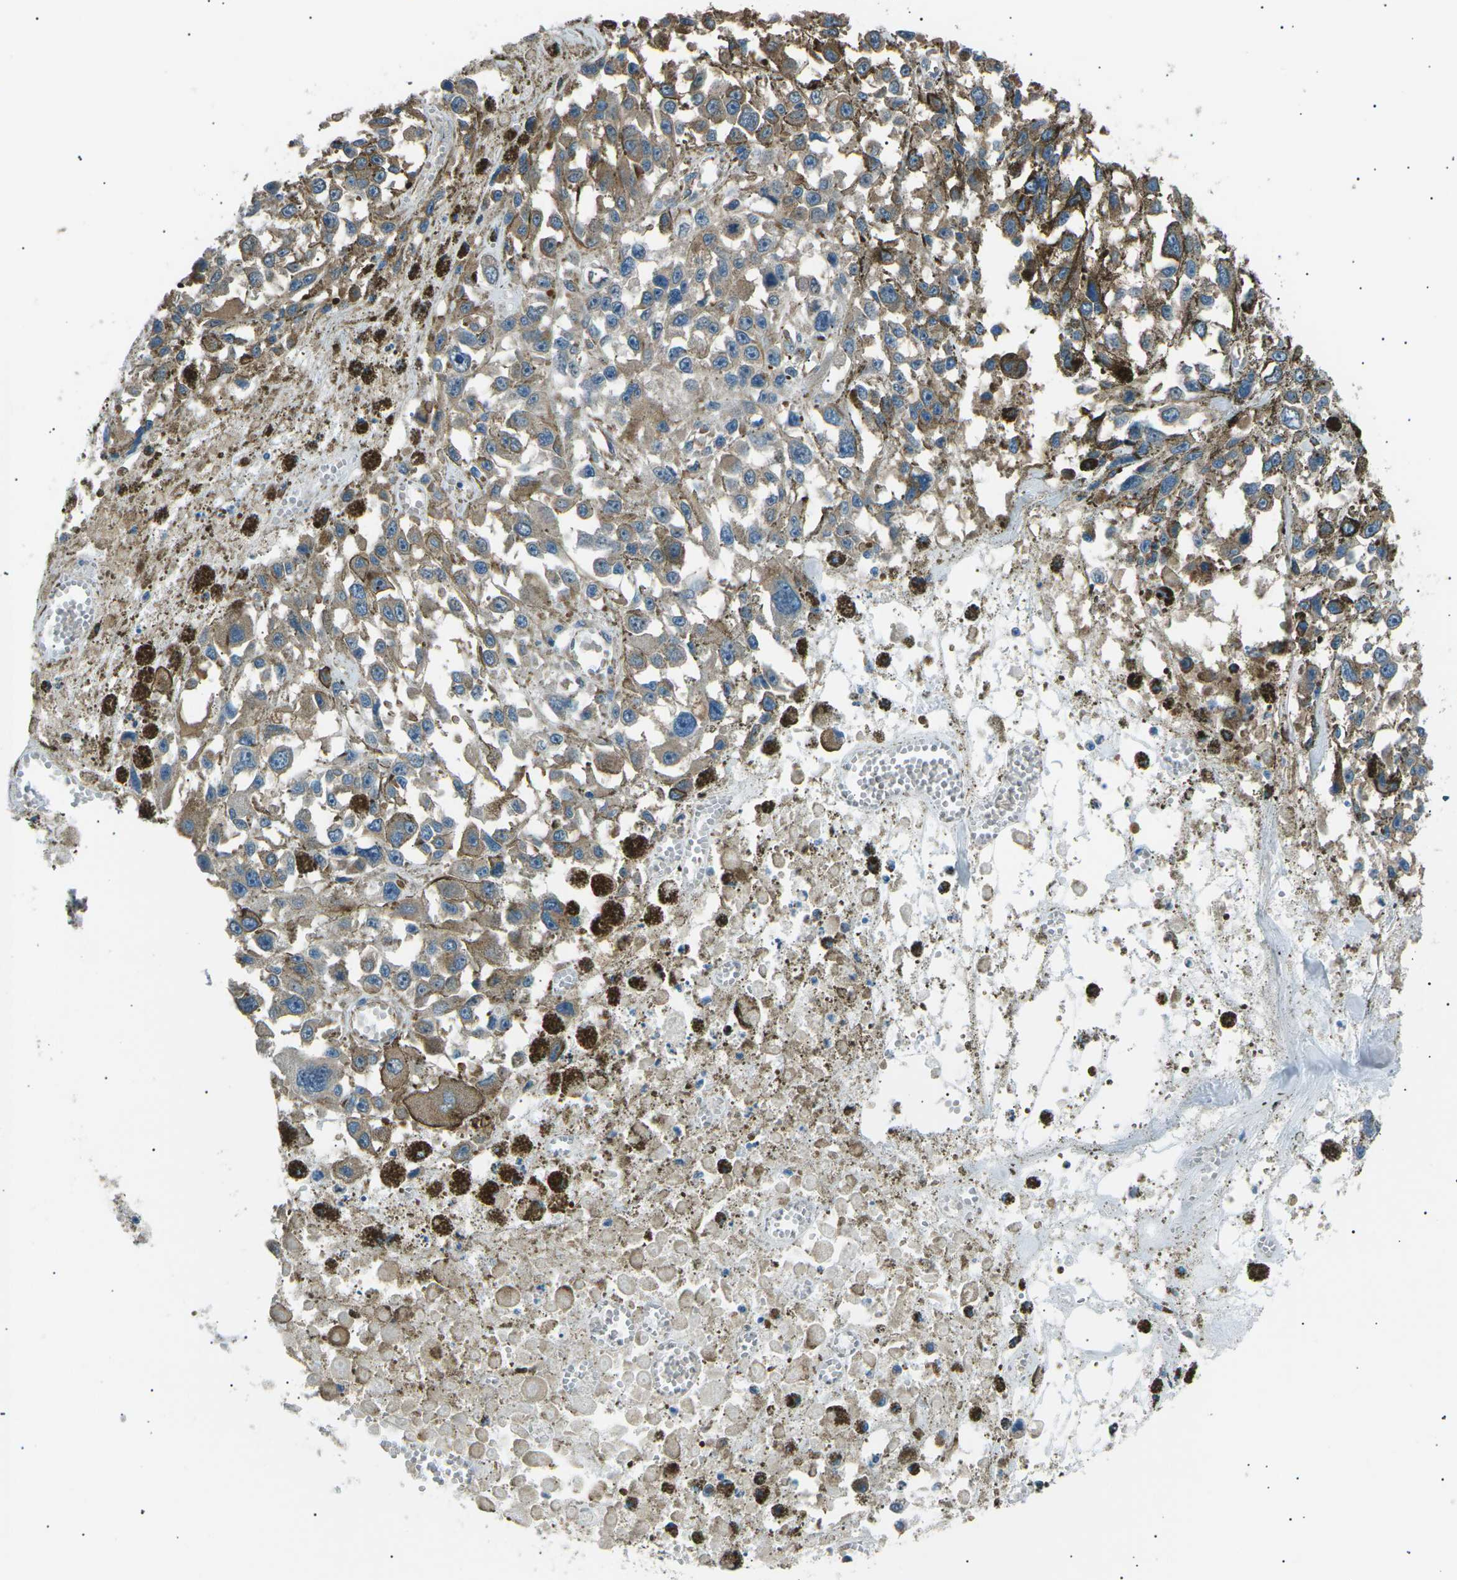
{"staining": {"intensity": "weak", "quantity": "25%-75%", "location": "cytoplasmic/membranous"}, "tissue": "melanoma", "cell_type": "Tumor cells", "image_type": "cancer", "snomed": [{"axis": "morphology", "description": "Malignant melanoma, Metastatic site"}, {"axis": "topography", "description": "Lymph node"}], "caption": "Immunohistochemistry micrograph of neoplastic tissue: malignant melanoma (metastatic site) stained using immunohistochemistry (IHC) exhibits low levels of weak protein expression localized specifically in the cytoplasmic/membranous of tumor cells, appearing as a cytoplasmic/membranous brown color.", "gene": "SLK", "patient": {"sex": "male", "age": 59}}